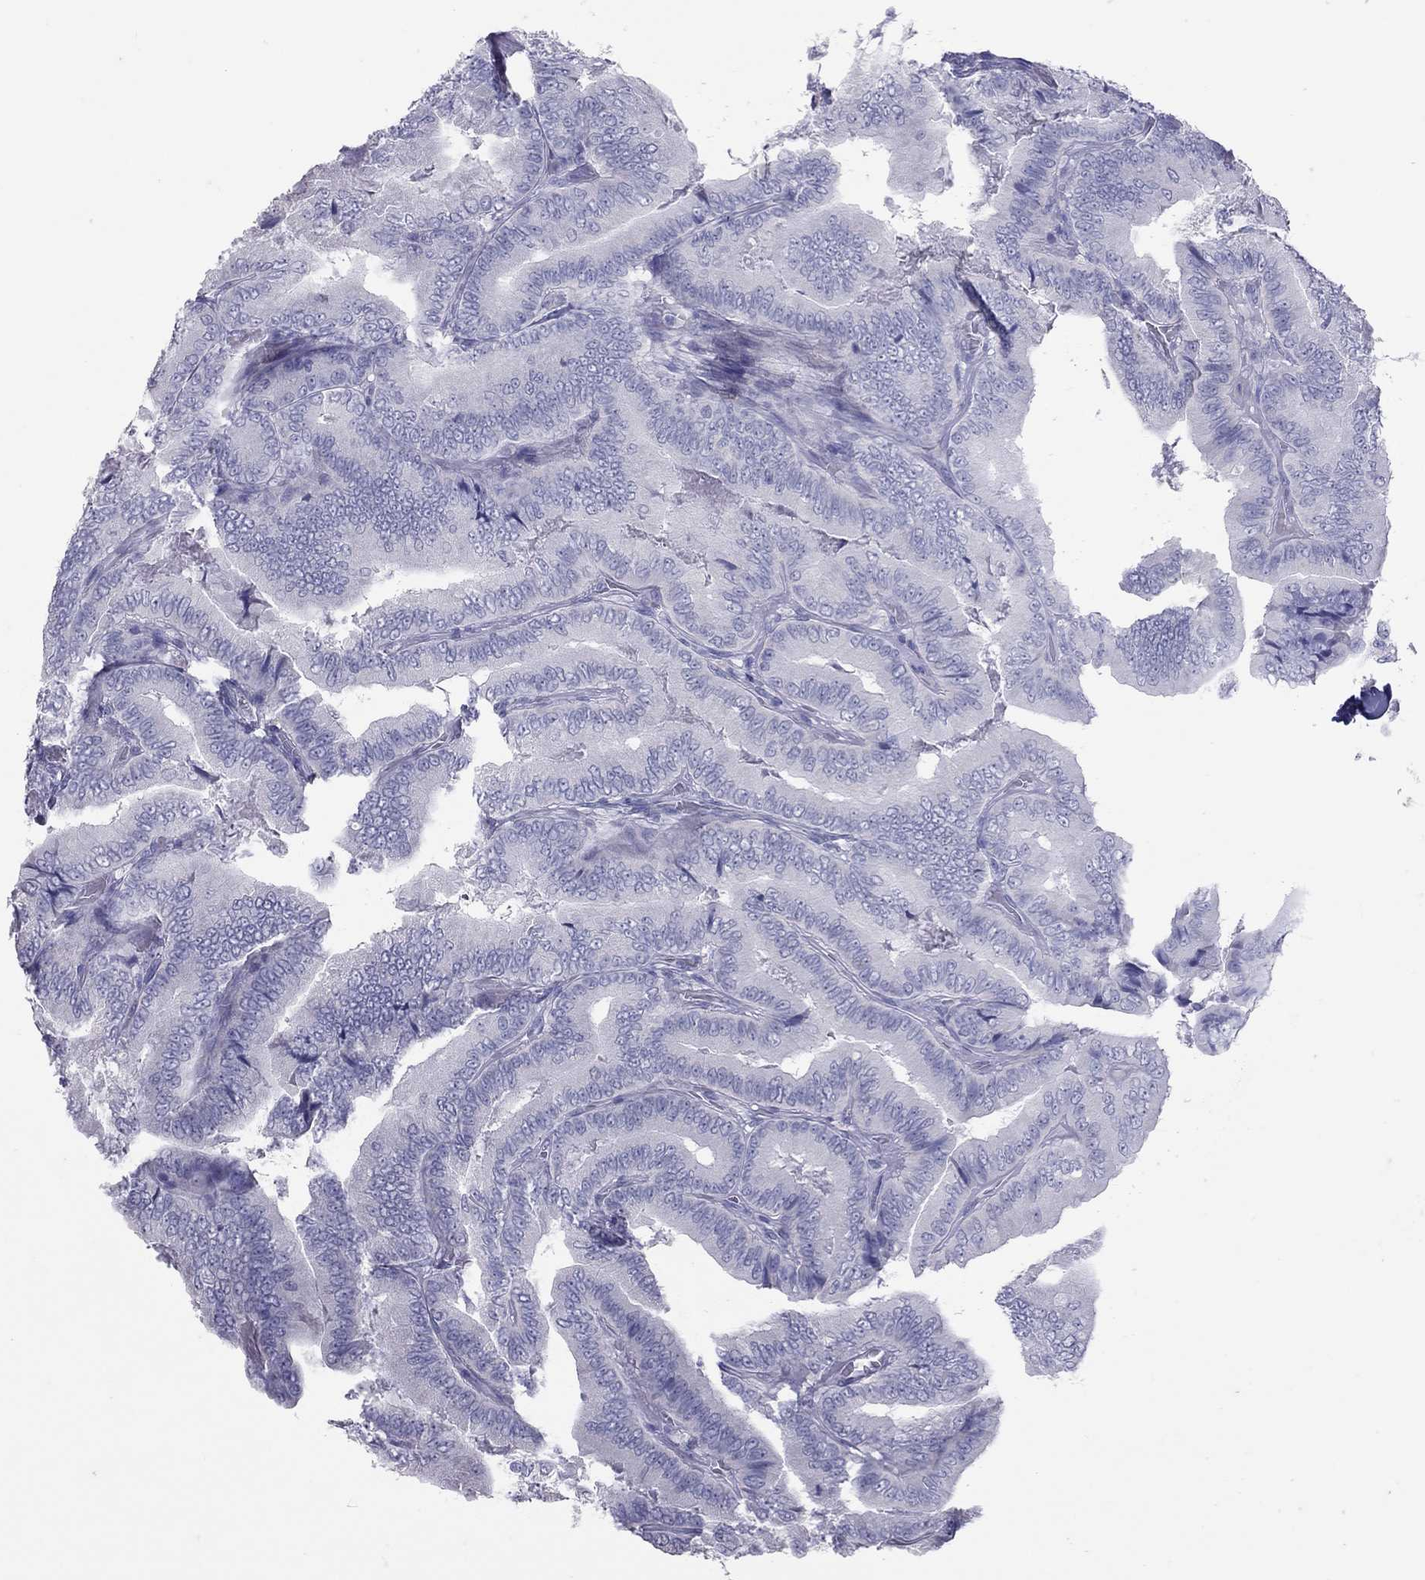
{"staining": {"intensity": "negative", "quantity": "none", "location": "none"}, "tissue": "thyroid cancer", "cell_type": "Tumor cells", "image_type": "cancer", "snomed": [{"axis": "morphology", "description": "Papillary adenocarcinoma, NOS"}, {"axis": "topography", "description": "Thyroid gland"}], "caption": "An immunohistochemistry micrograph of papillary adenocarcinoma (thyroid) is shown. There is no staining in tumor cells of papillary adenocarcinoma (thyroid).", "gene": "MUC16", "patient": {"sex": "male", "age": 61}}